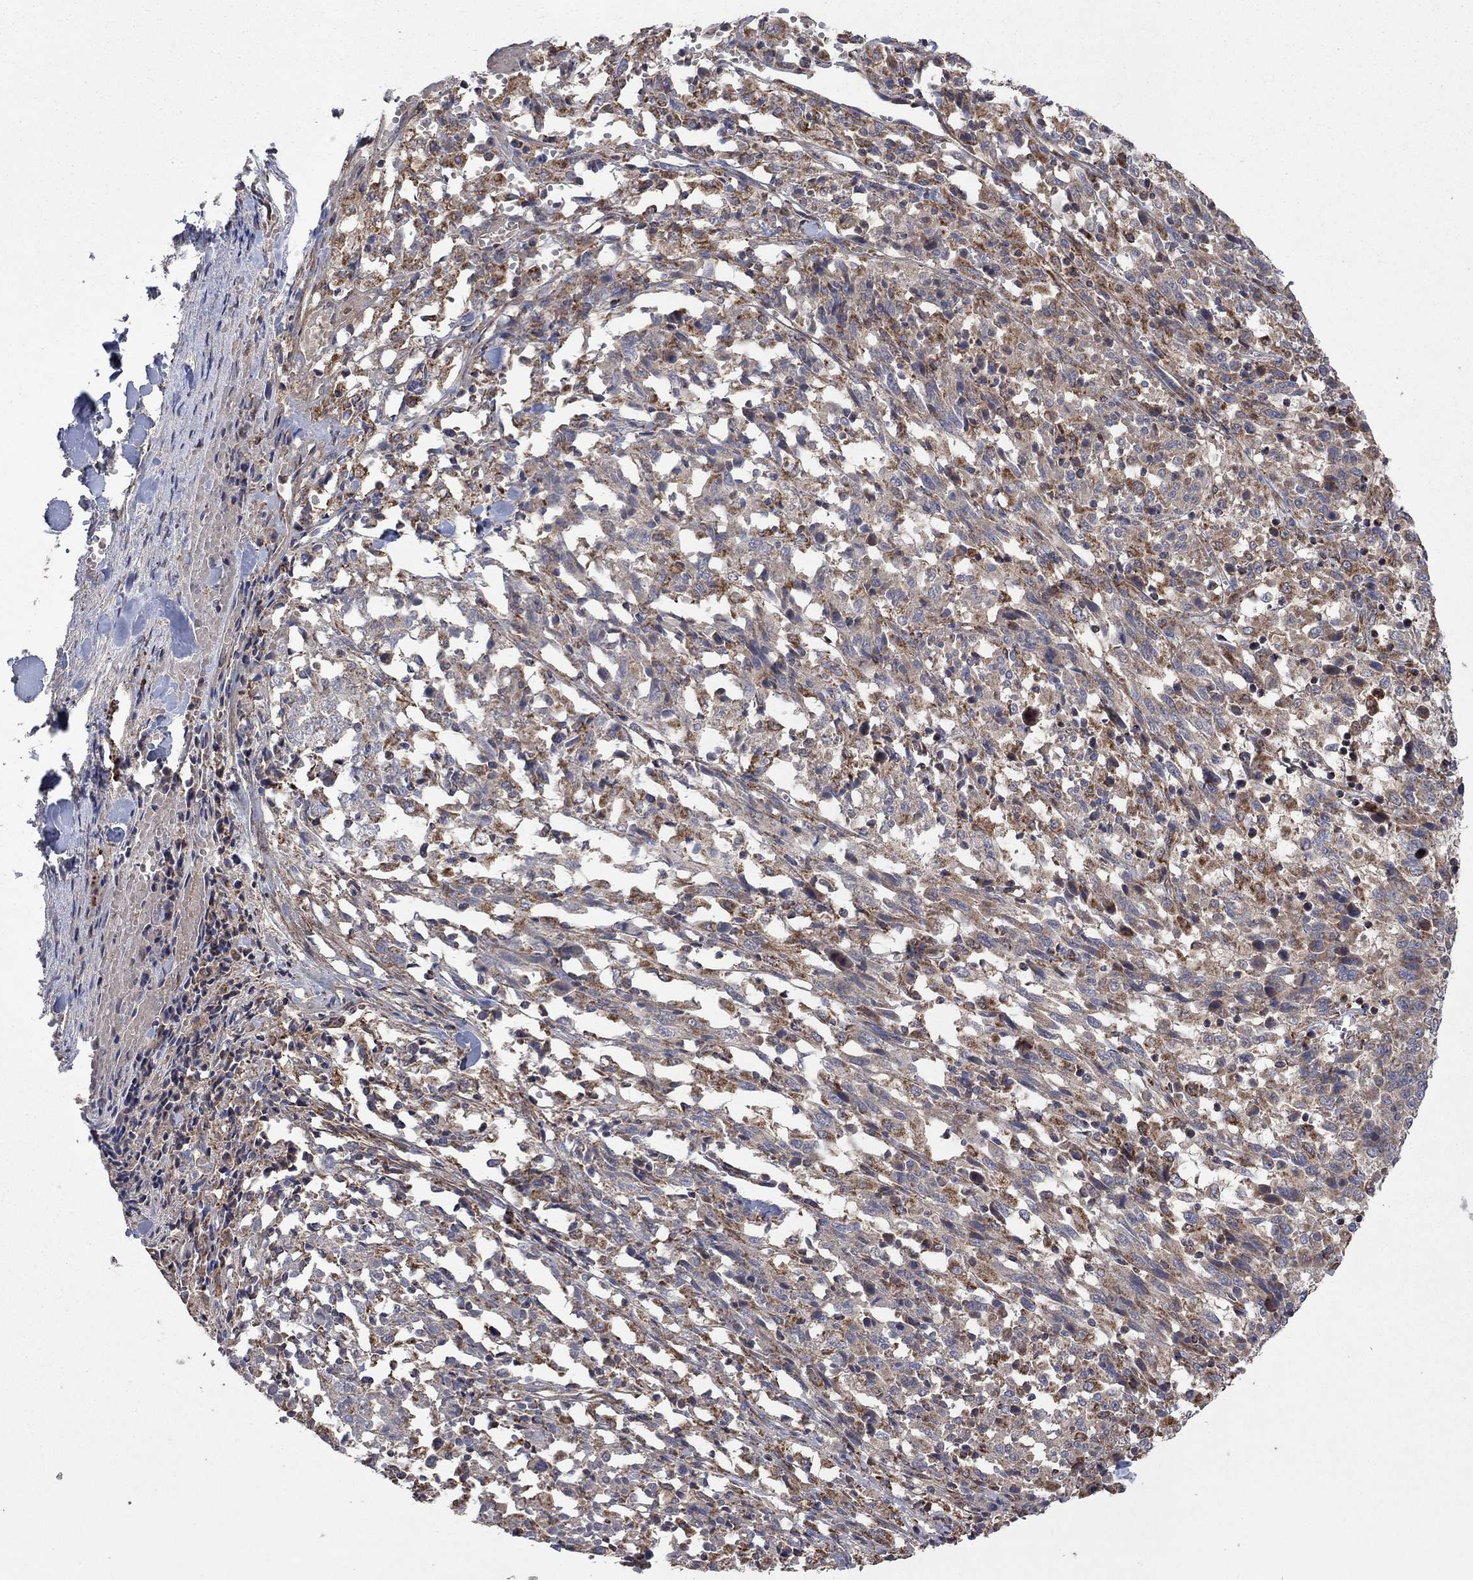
{"staining": {"intensity": "weak", "quantity": ">75%", "location": "cytoplasmic/membranous"}, "tissue": "melanoma", "cell_type": "Tumor cells", "image_type": "cancer", "snomed": [{"axis": "morphology", "description": "Malignant melanoma, NOS"}, {"axis": "topography", "description": "Skin"}], "caption": "This is an image of IHC staining of melanoma, which shows weak staining in the cytoplasmic/membranous of tumor cells.", "gene": "DPH1", "patient": {"sex": "female", "age": 91}}